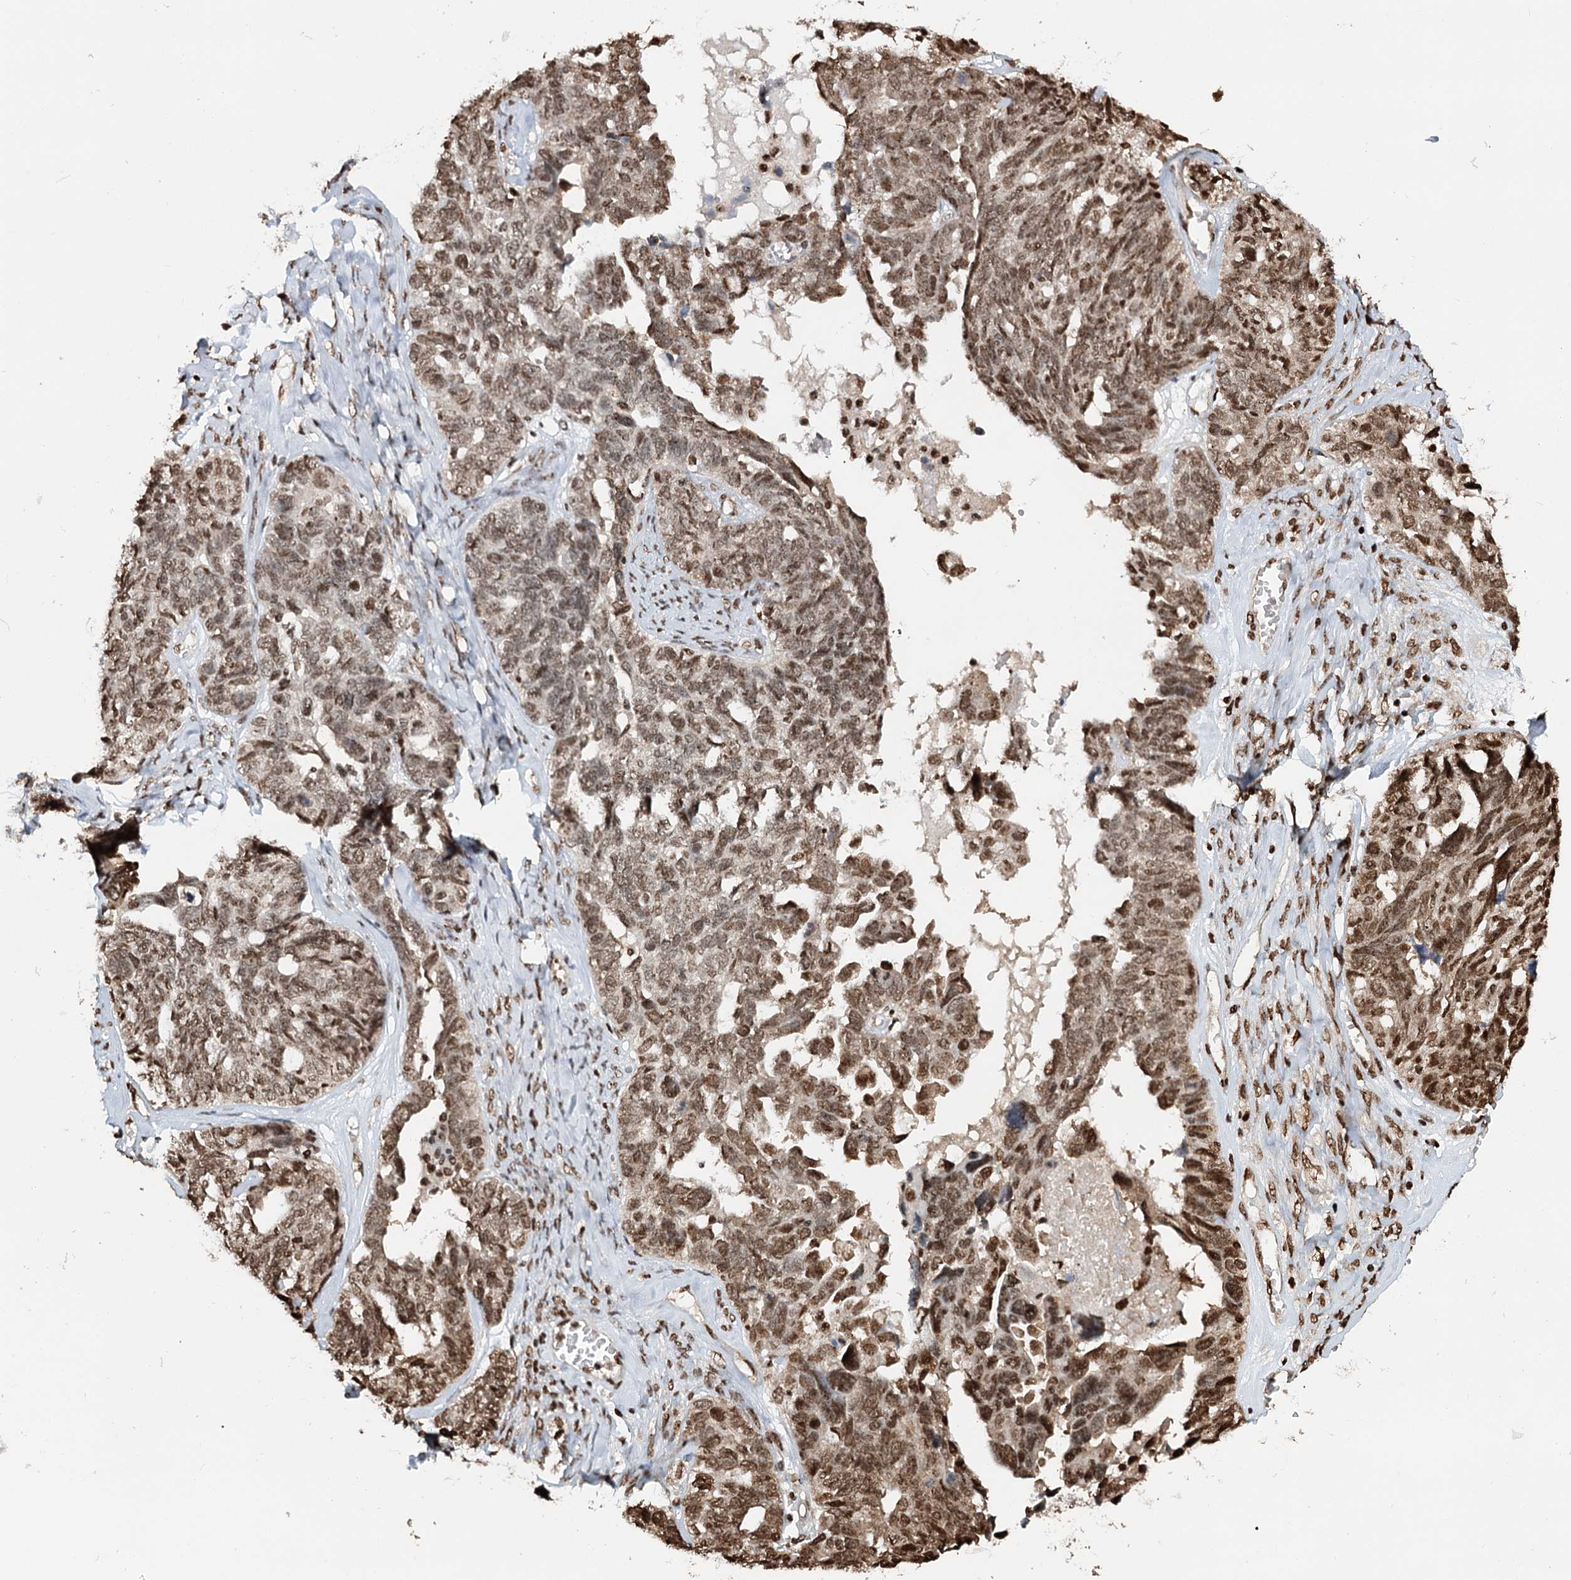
{"staining": {"intensity": "moderate", "quantity": ">75%", "location": "nuclear"}, "tissue": "ovarian cancer", "cell_type": "Tumor cells", "image_type": "cancer", "snomed": [{"axis": "morphology", "description": "Cystadenocarcinoma, serous, NOS"}, {"axis": "topography", "description": "Ovary"}], "caption": "Serous cystadenocarcinoma (ovarian) was stained to show a protein in brown. There is medium levels of moderate nuclear staining in approximately >75% of tumor cells.", "gene": "RPS27A", "patient": {"sex": "female", "age": 79}}